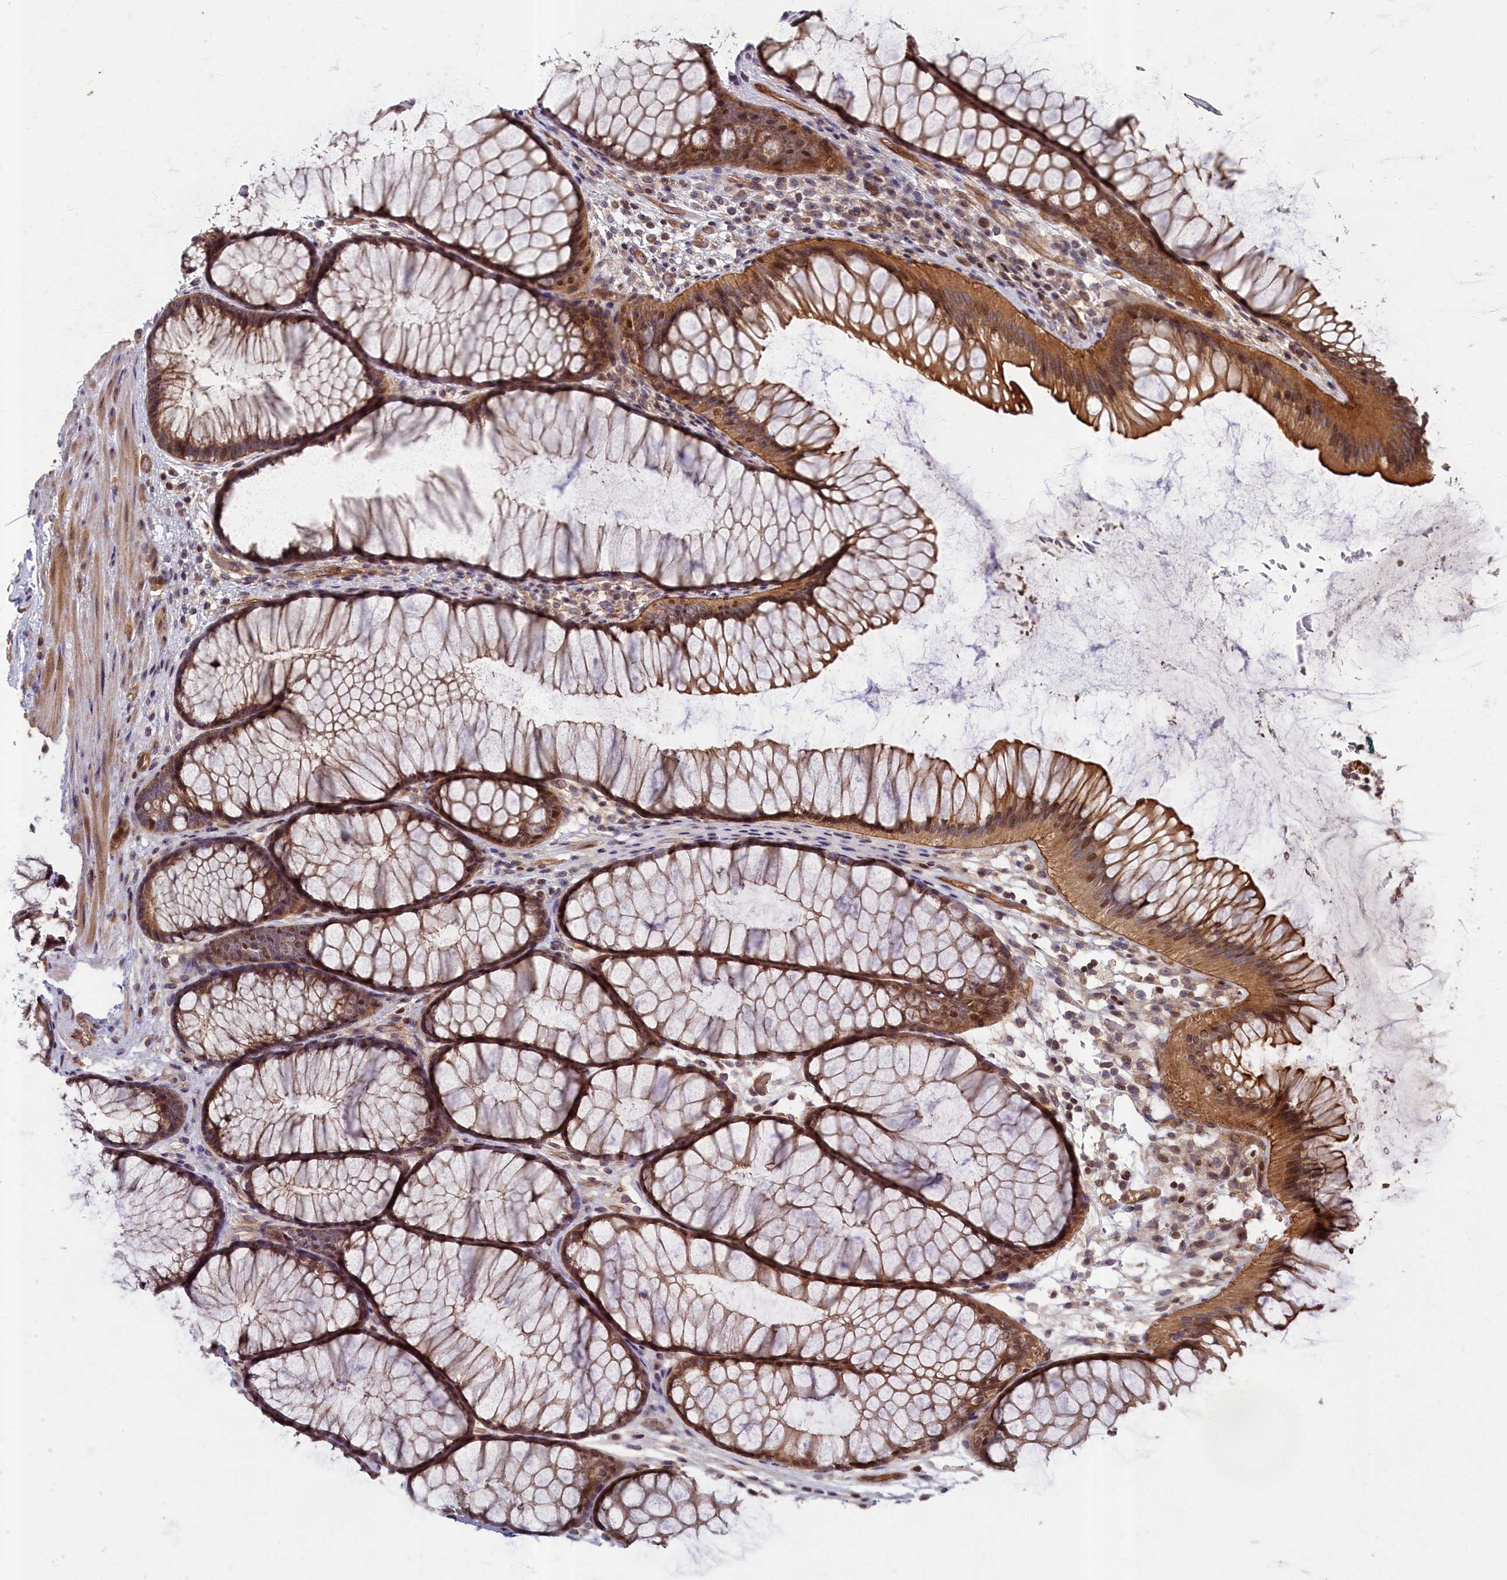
{"staining": {"intensity": "moderate", "quantity": ">75%", "location": "cytoplasmic/membranous,nuclear"}, "tissue": "colon", "cell_type": "Endothelial cells", "image_type": "normal", "snomed": [{"axis": "morphology", "description": "Normal tissue, NOS"}, {"axis": "topography", "description": "Colon"}], "caption": "Immunohistochemical staining of benign colon reveals moderate cytoplasmic/membranous,nuclear protein staining in about >75% of endothelial cells. (Brightfield microscopy of DAB IHC at high magnification).", "gene": "CEP44", "patient": {"sex": "female", "age": 82}}